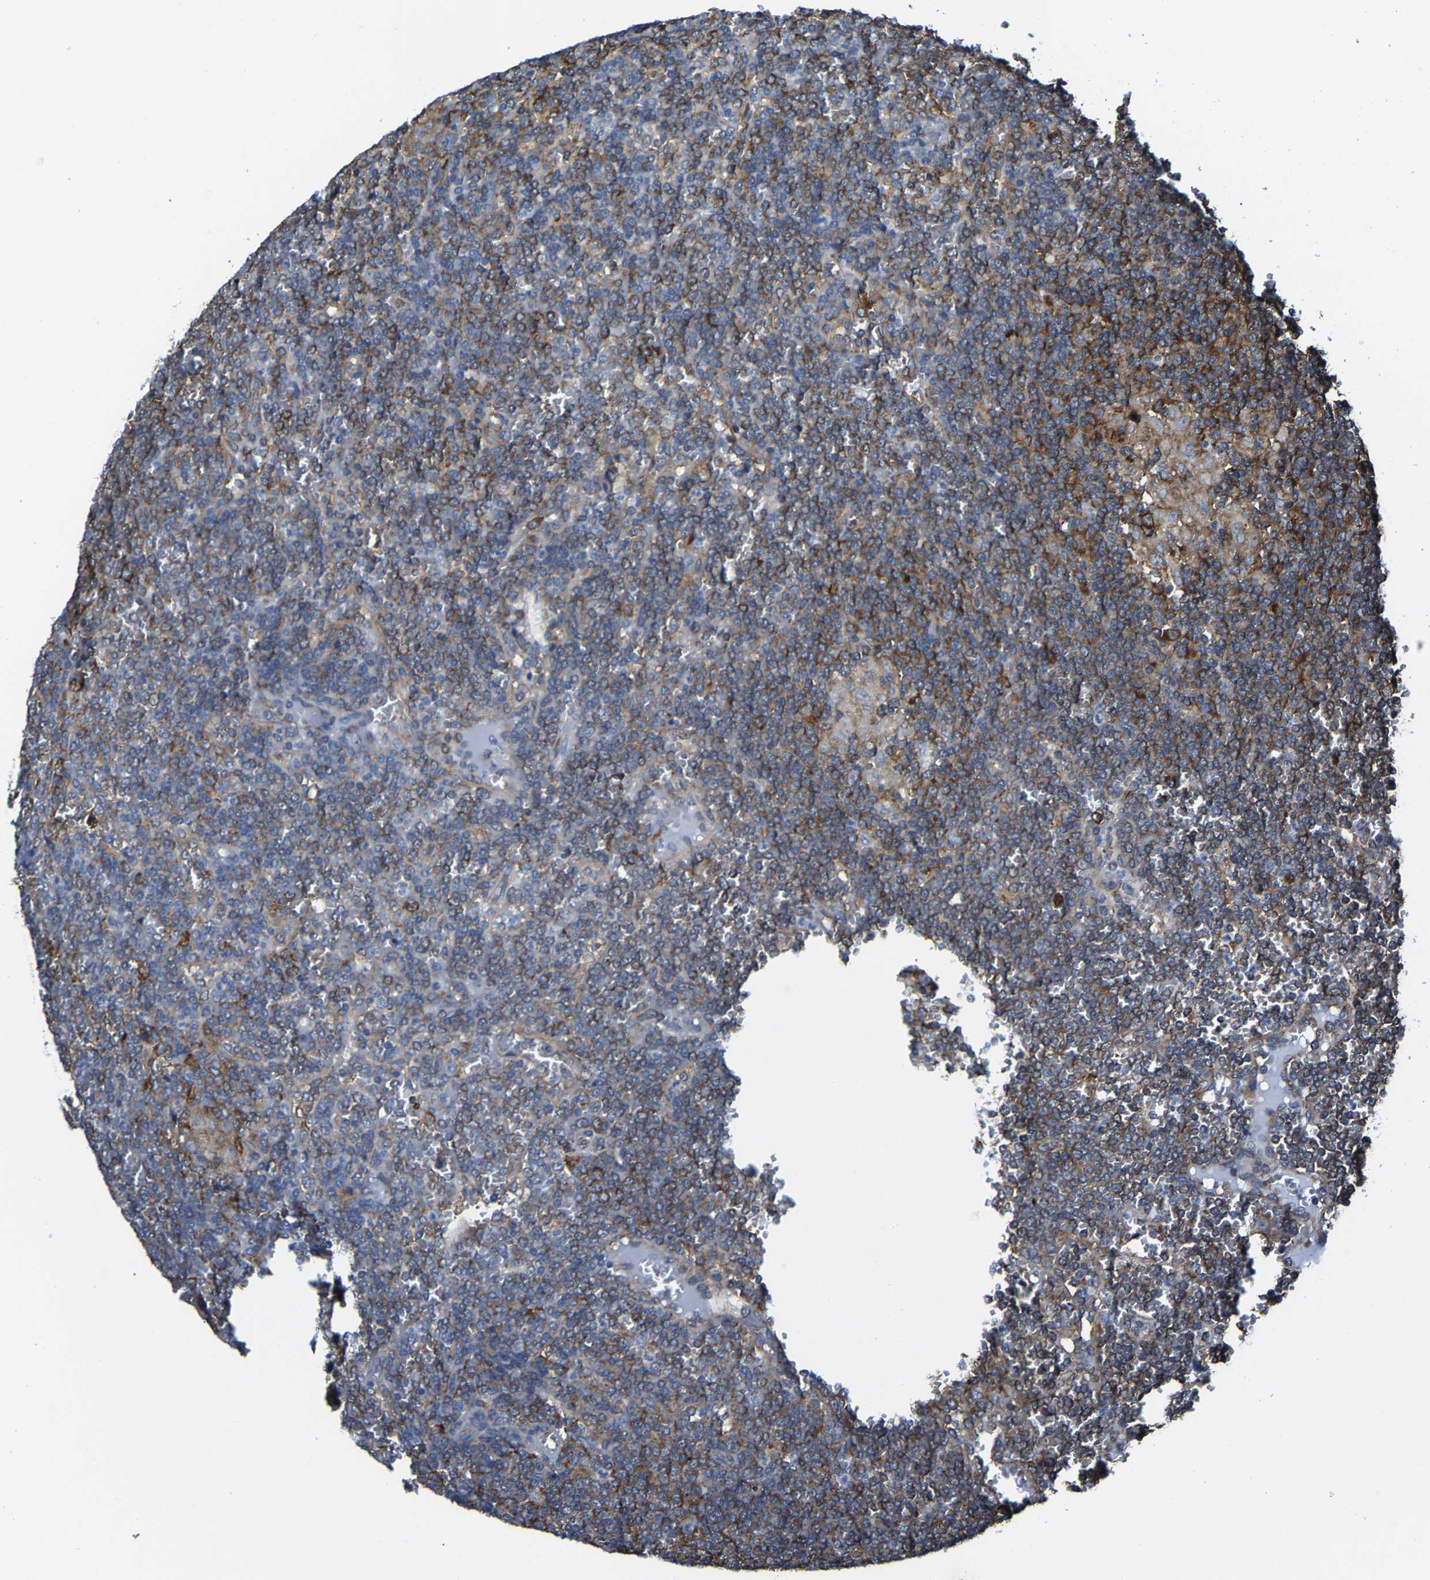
{"staining": {"intensity": "strong", "quantity": "<25%", "location": "cytoplasmic/membranous"}, "tissue": "lymphoma", "cell_type": "Tumor cells", "image_type": "cancer", "snomed": [{"axis": "morphology", "description": "Malignant lymphoma, non-Hodgkin's type, Low grade"}, {"axis": "topography", "description": "Spleen"}], "caption": "A high-resolution micrograph shows immunohistochemistry staining of lymphoma, which shows strong cytoplasmic/membranous expression in about <25% of tumor cells.", "gene": "G3BP2", "patient": {"sex": "female", "age": 19}}